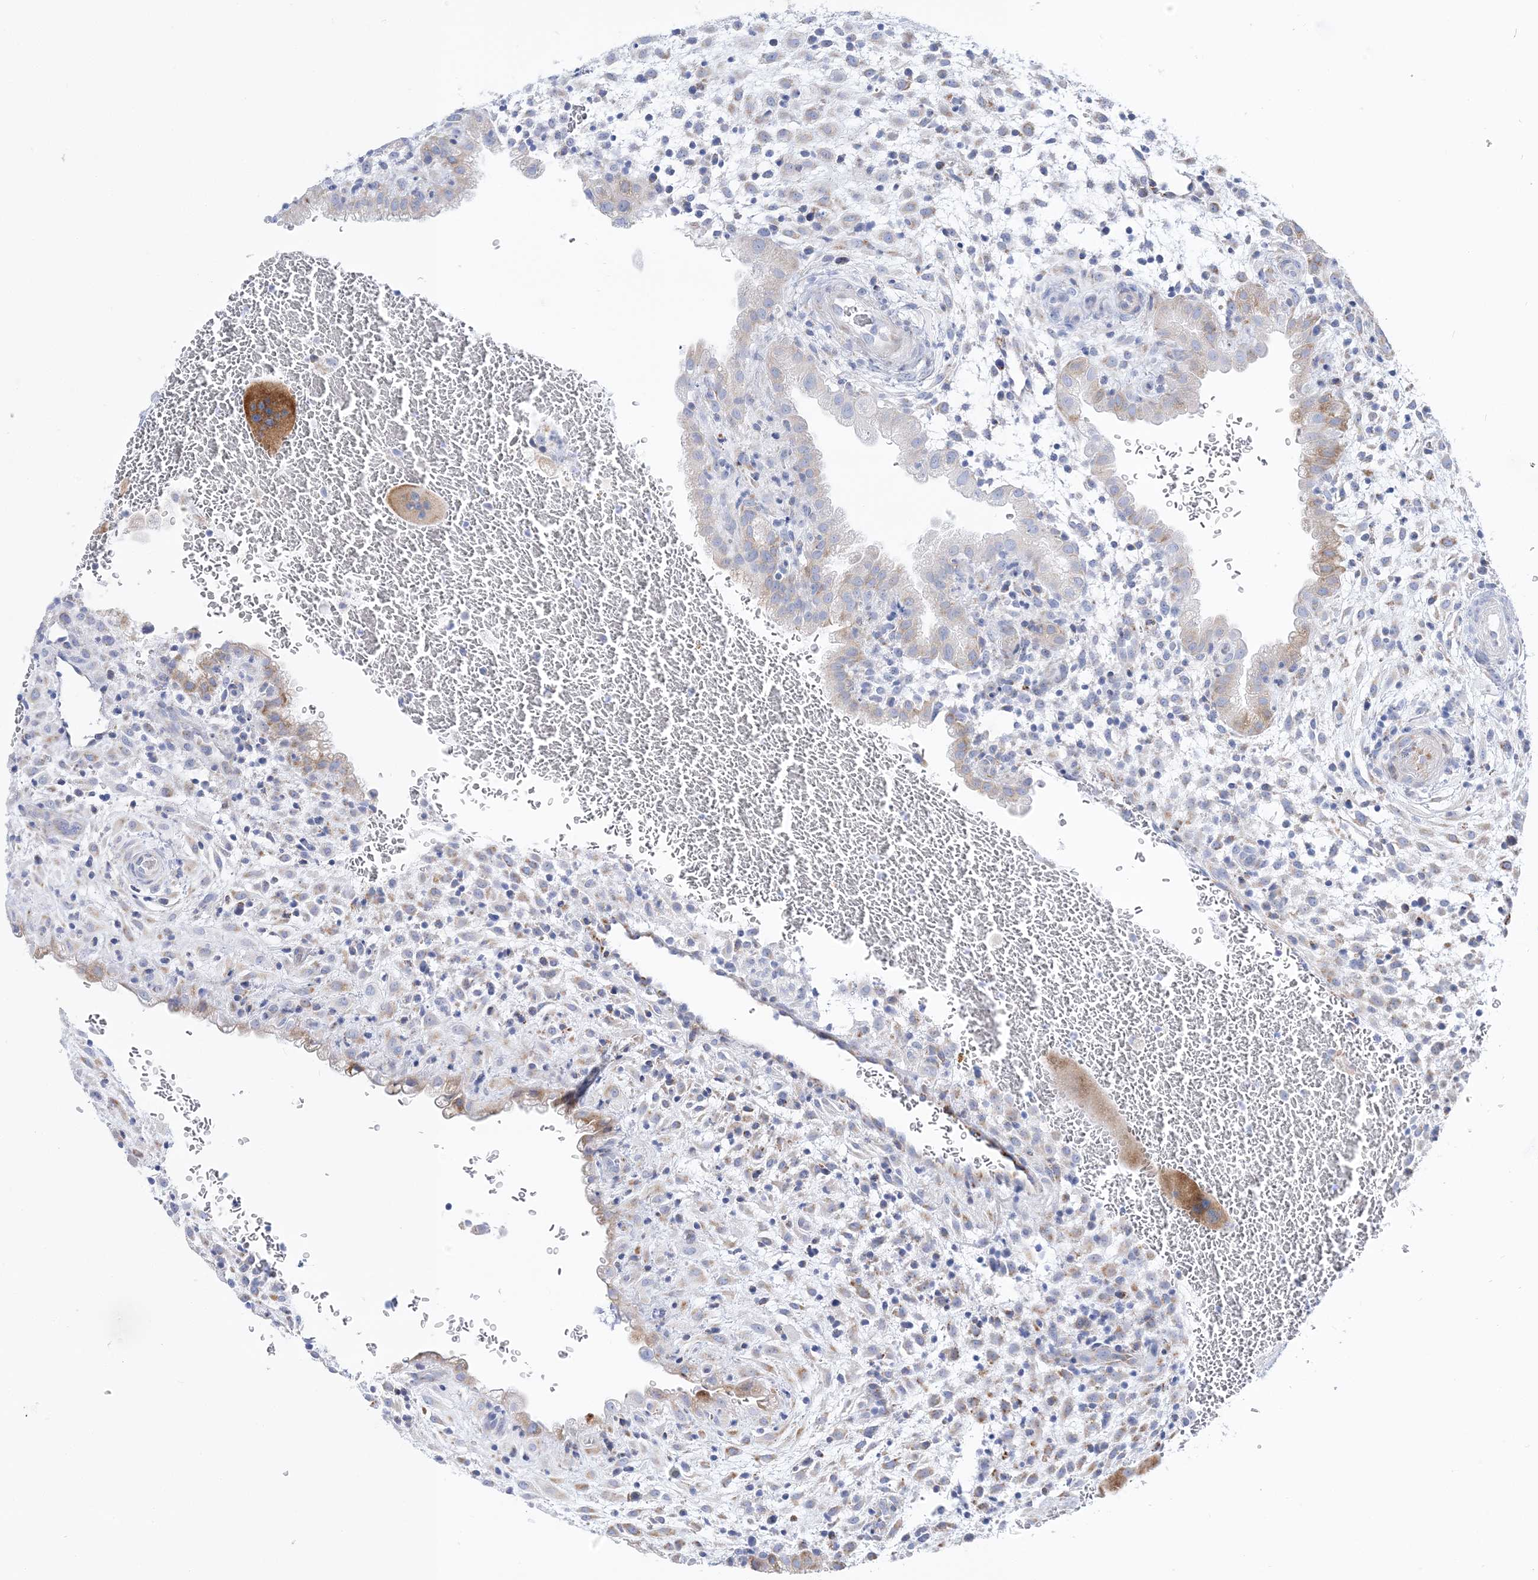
{"staining": {"intensity": "moderate", "quantity": "25%-75%", "location": "cytoplasmic/membranous"}, "tissue": "placenta", "cell_type": "Trophoblastic cells", "image_type": "normal", "snomed": [{"axis": "morphology", "description": "Normal tissue, NOS"}, {"axis": "topography", "description": "Placenta"}], "caption": "High-magnification brightfield microscopy of benign placenta stained with DAB (3,3'-diaminobenzidine) (brown) and counterstained with hematoxylin (blue). trophoblastic cells exhibit moderate cytoplasmic/membranous positivity is appreciated in approximately25%-75% of cells. The protein is shown in brown color, while the nuclei are stained blue.", "gene": "TSPYL6", "patient": {"sex": "female", "age": 35}}